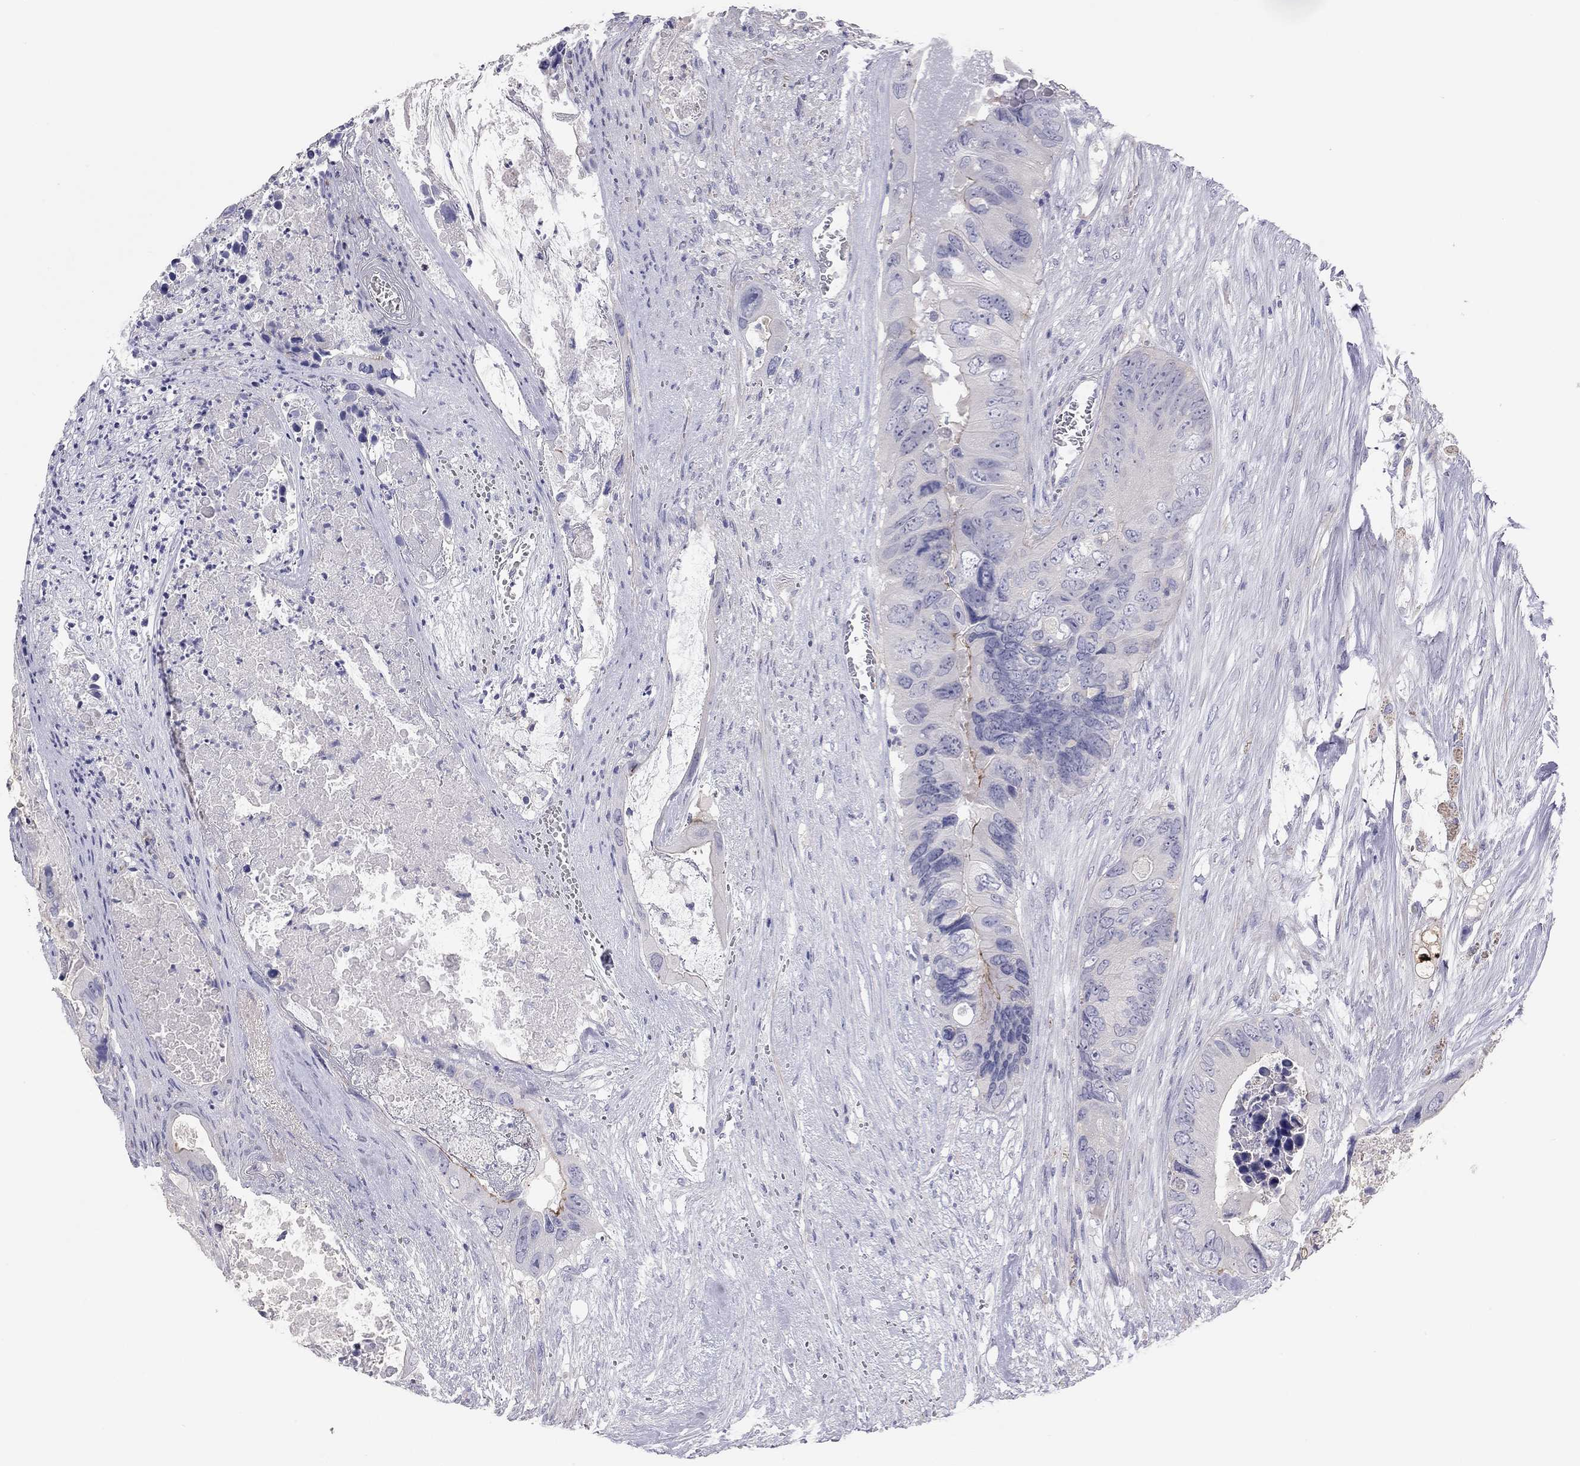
{"staining": {"intensity": "negative", "quantity": "none", "location": "none"}, "tissue": "colorectal cancer", "cell_type": "Tumor cells", "image_type": "cancer", "snomed": [{"axis": "morphology", "description": "Adenocarcinoma, NOS"}, {"axis": "topography", "description": "Rectum"}], "caption": "A photomicrograph of colorectal cancer (adenocarcinoma) stained for a protein exhibits no brown staining in tumor cells.", "gene": "ADCYAP1", "patient": {"sex": "male", "age": 63}}